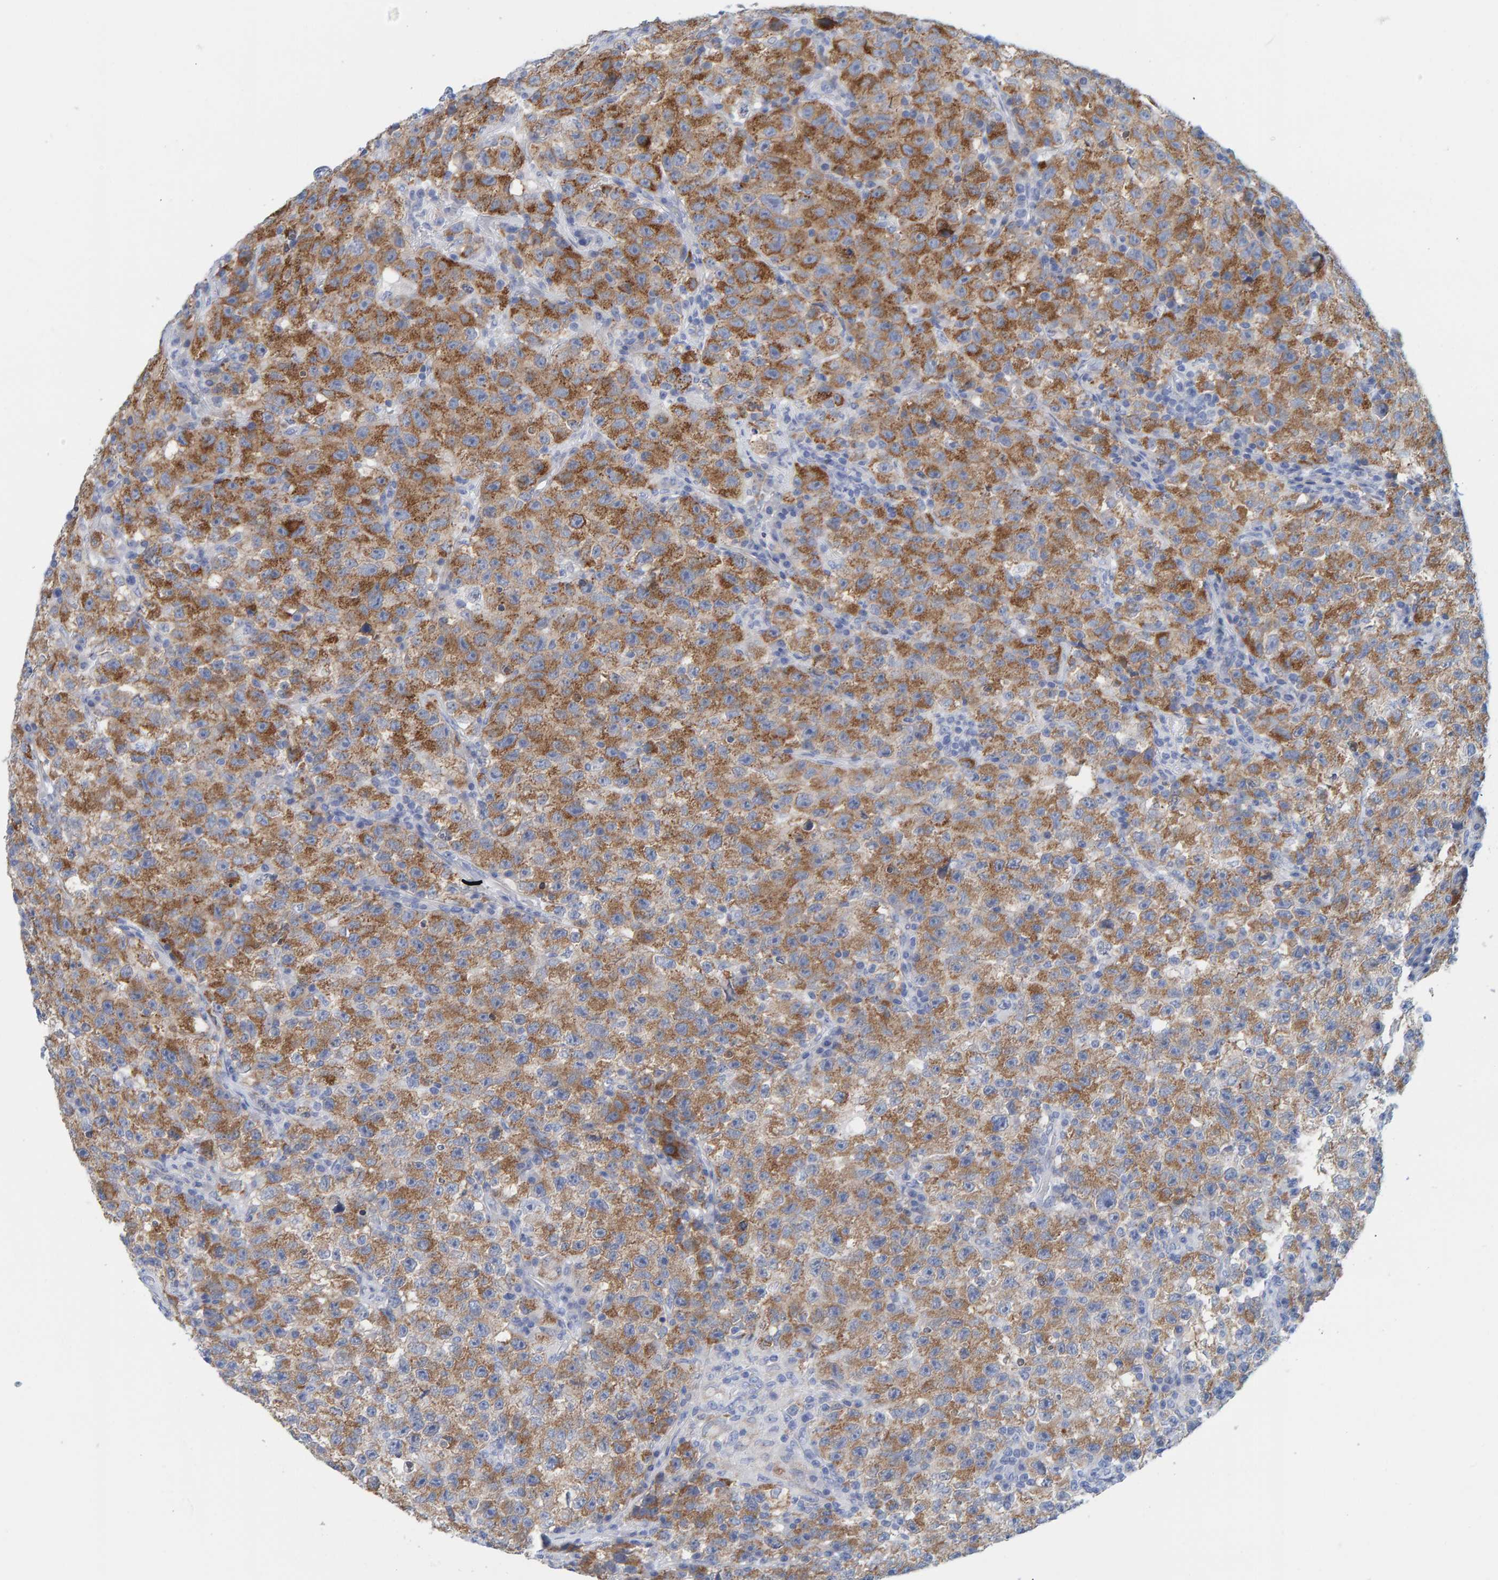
{"staining": {"intensity": "moderate", "quantity": ">75%", "location": "cytoplasmic/membranous"}, "tissue": "testis cancer", "cell_type": "Tumor cells", "image_type": "cancer", "snomed": [{"axis": "morphology", "description": "Seminoma, NOS"}, {"axis": "topography", "description": "Testis"}], "caption": "IHC of testis cancer reveals medium levels of moderate cytoplasmic/membranous expression in about >75% of tumor cells.", "gene": "KLHL11", "patient": {"sex": "male", "age": 22}}